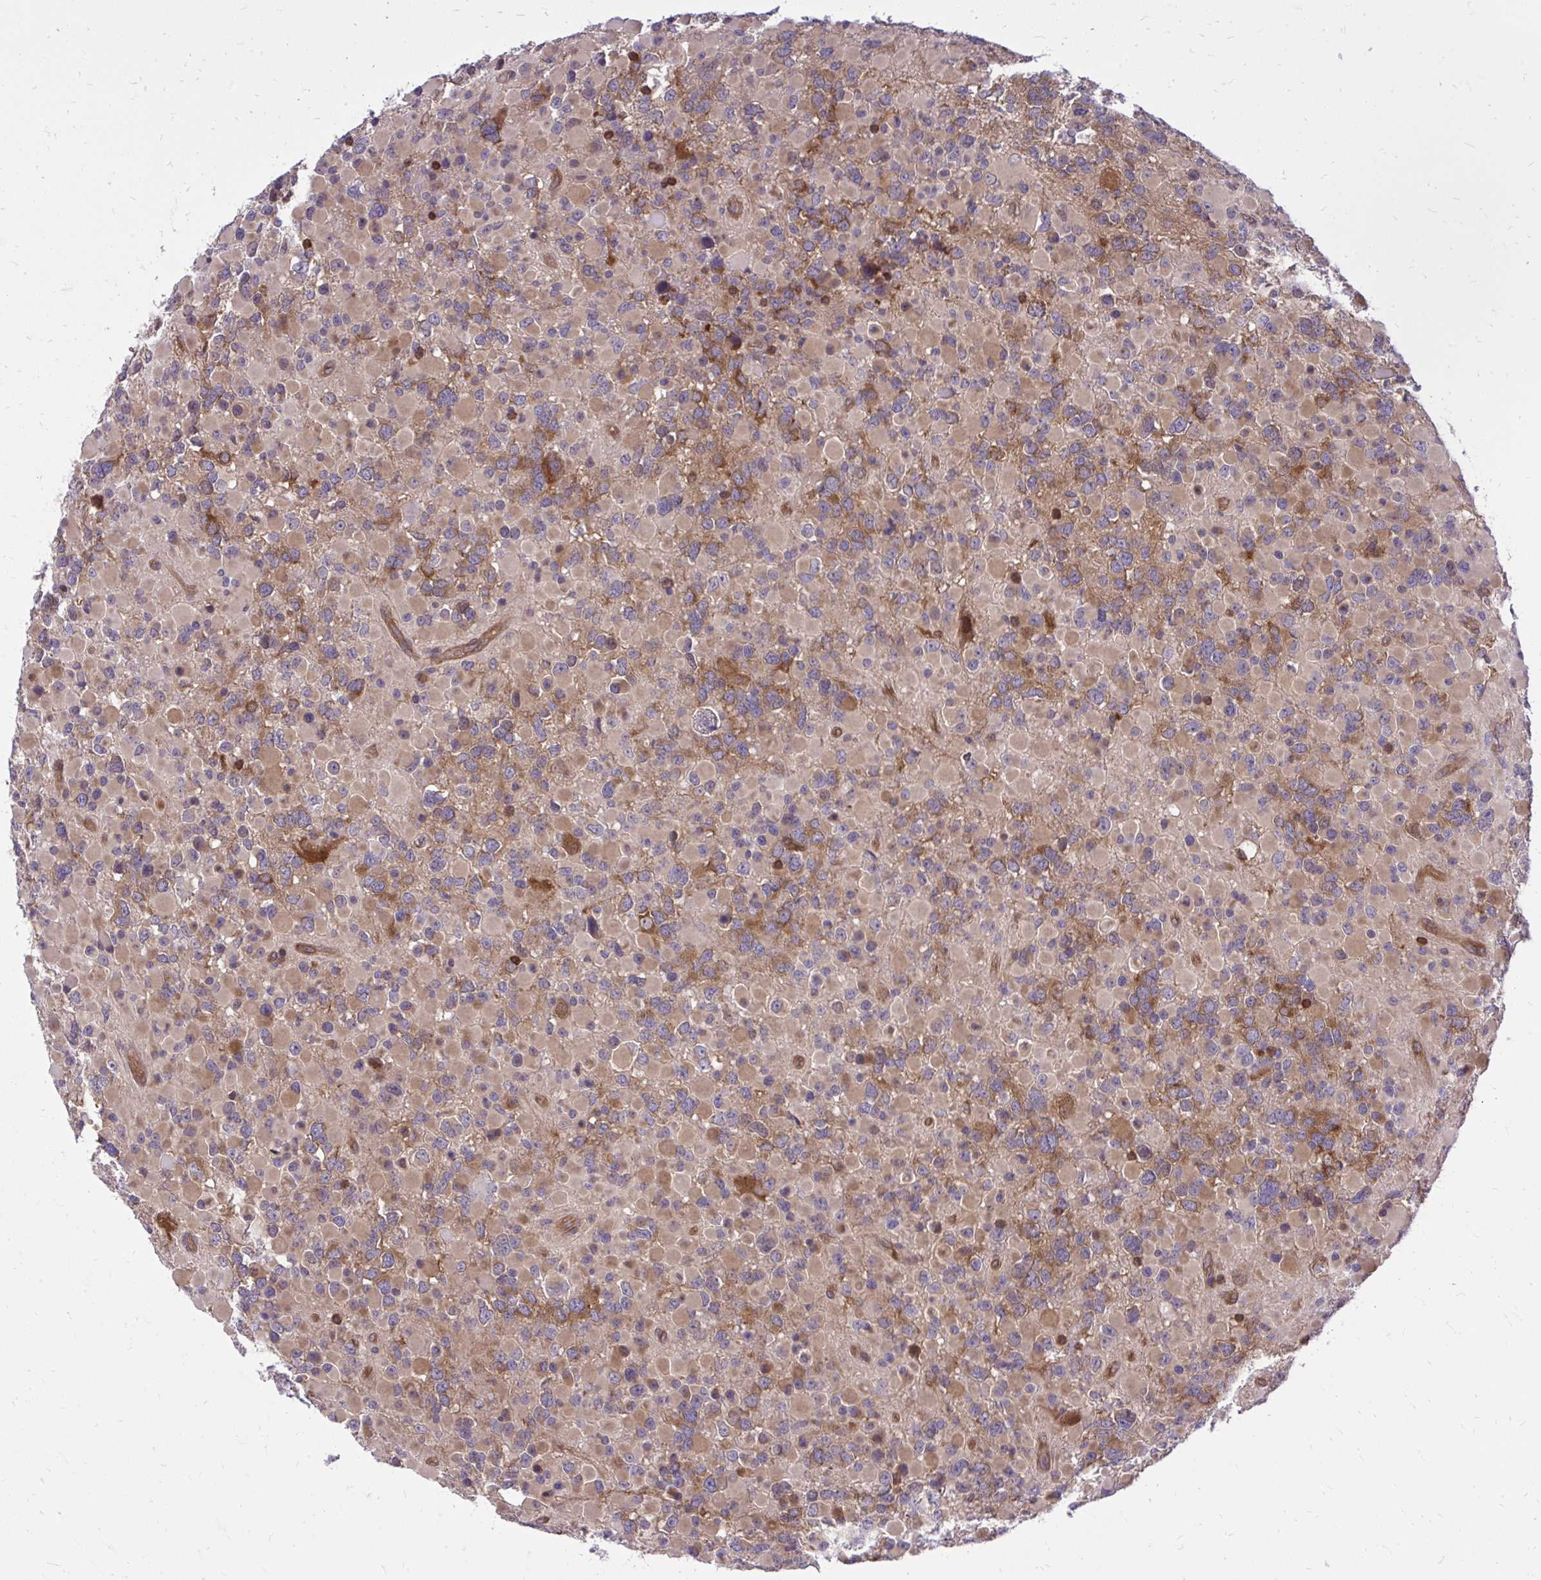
{"staining": {"intensity": "moderate", "quantity": "25%-75%", "location": "cytoplasmic/membranous"}, "tissue": "glioma", "cell_type": "Tumor cells", "image_type": "cancer", "snomed": [{"axis": "morphology", "description": "Glioma, malignant, High grade"}, {"axis": "topography", "description": "Brain"}], "caption": "Glioma tissue exhibits moderate cytoplasmic/membranous expression in about 25%-75% of tumor cells", "gene": "PPP5C", "patient": {"sex": "female", "age": 40}}